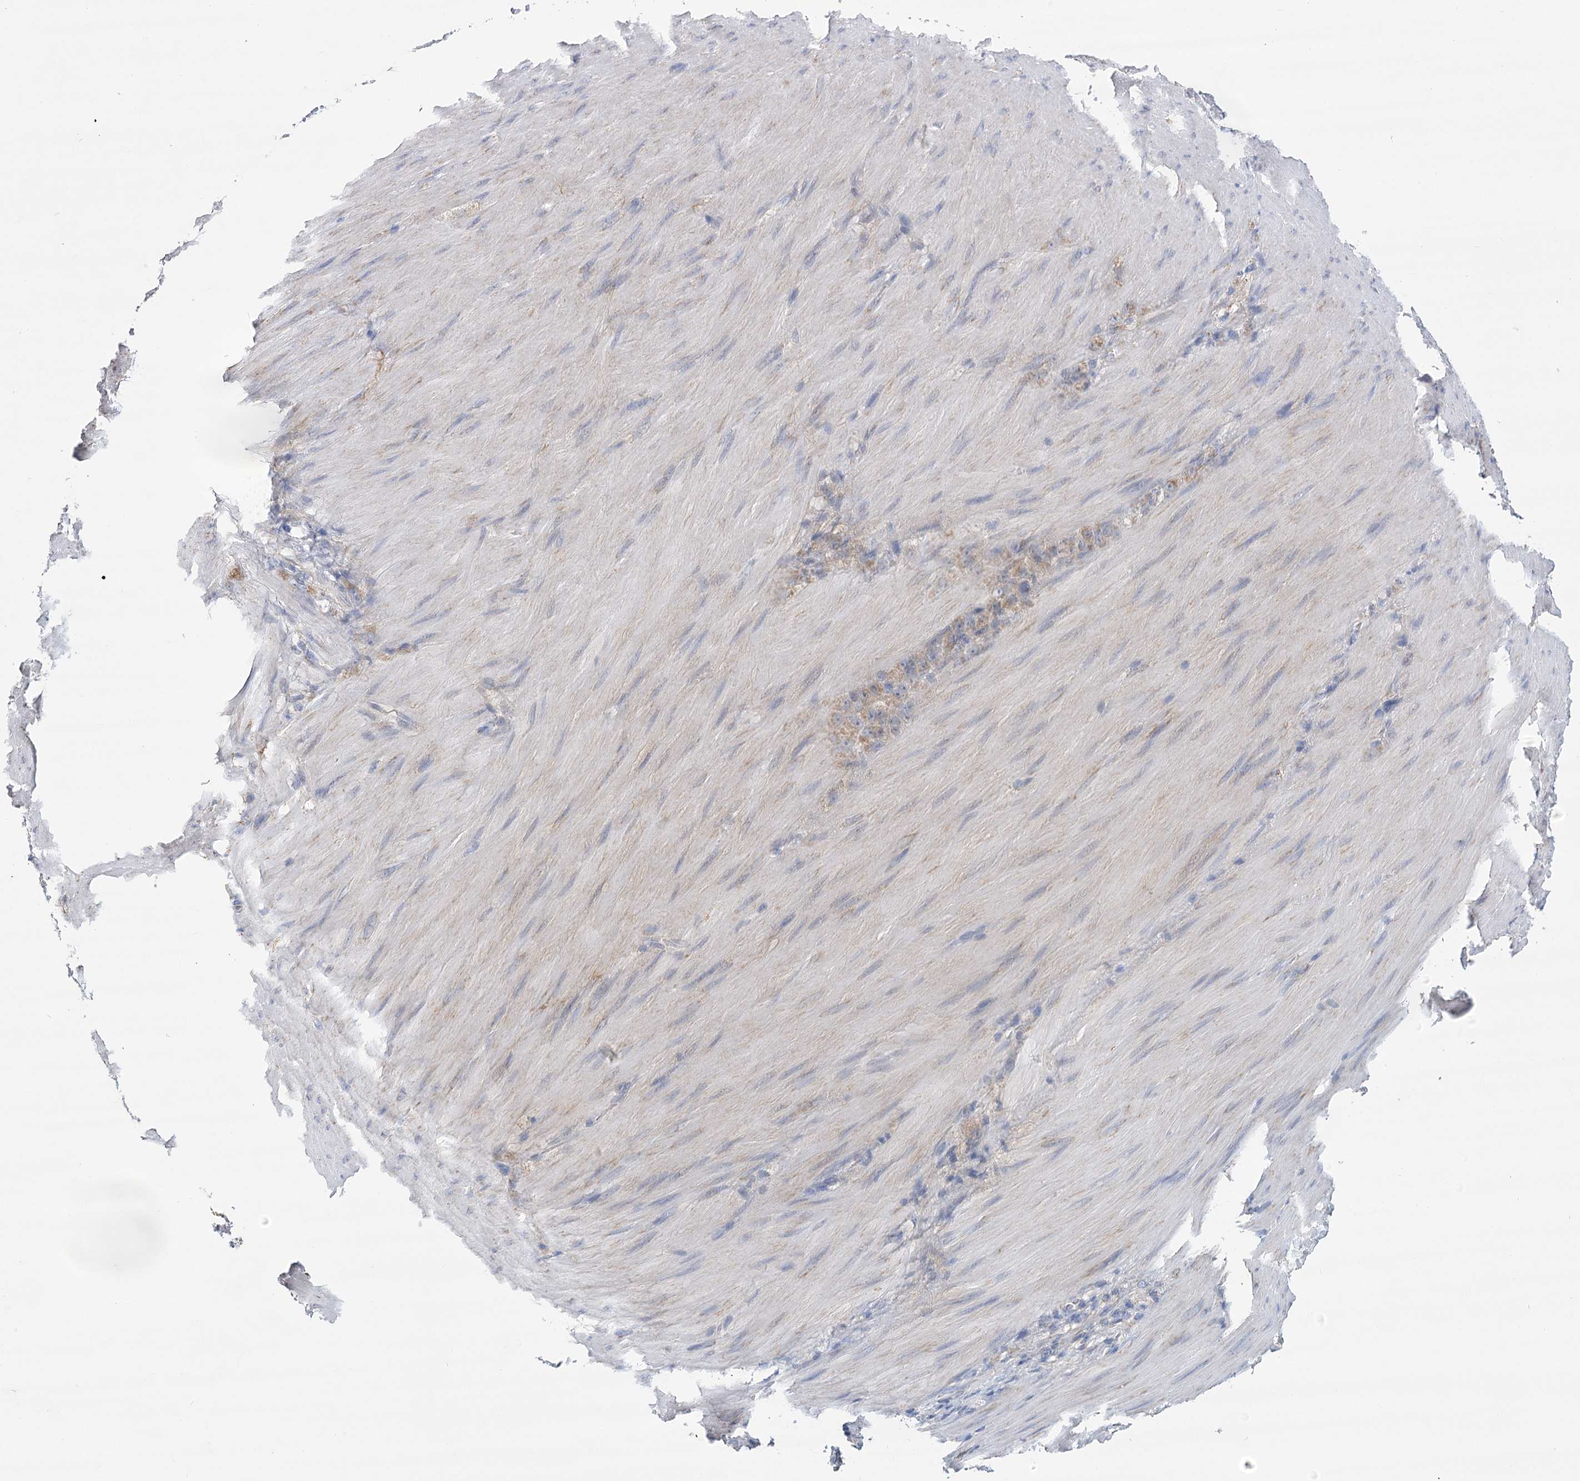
{"staining": {"intensity": "weak", "quantity": ">75%", "location": "cytoplasmic/membranous"}, "tissue": "stomach cancer", "cell_type": "Tumor cells", "image_type": "cancer", "snomed": [{"axis": "morphology", "description": "Normal tissue, NOS"}, {"axis": "morphology", "description": "Adenocarcinoma, NOS"}, {"axis": "topography", "description": "Stomach"}], "caption": "Stomach cancer was stained to show a protein in brown. There is low levels of weak cytoplasmic/membranous positivity in about >75% of tumor cells.", "gene": "SNX7", "patient": {"sex": "male", "age": 82}}